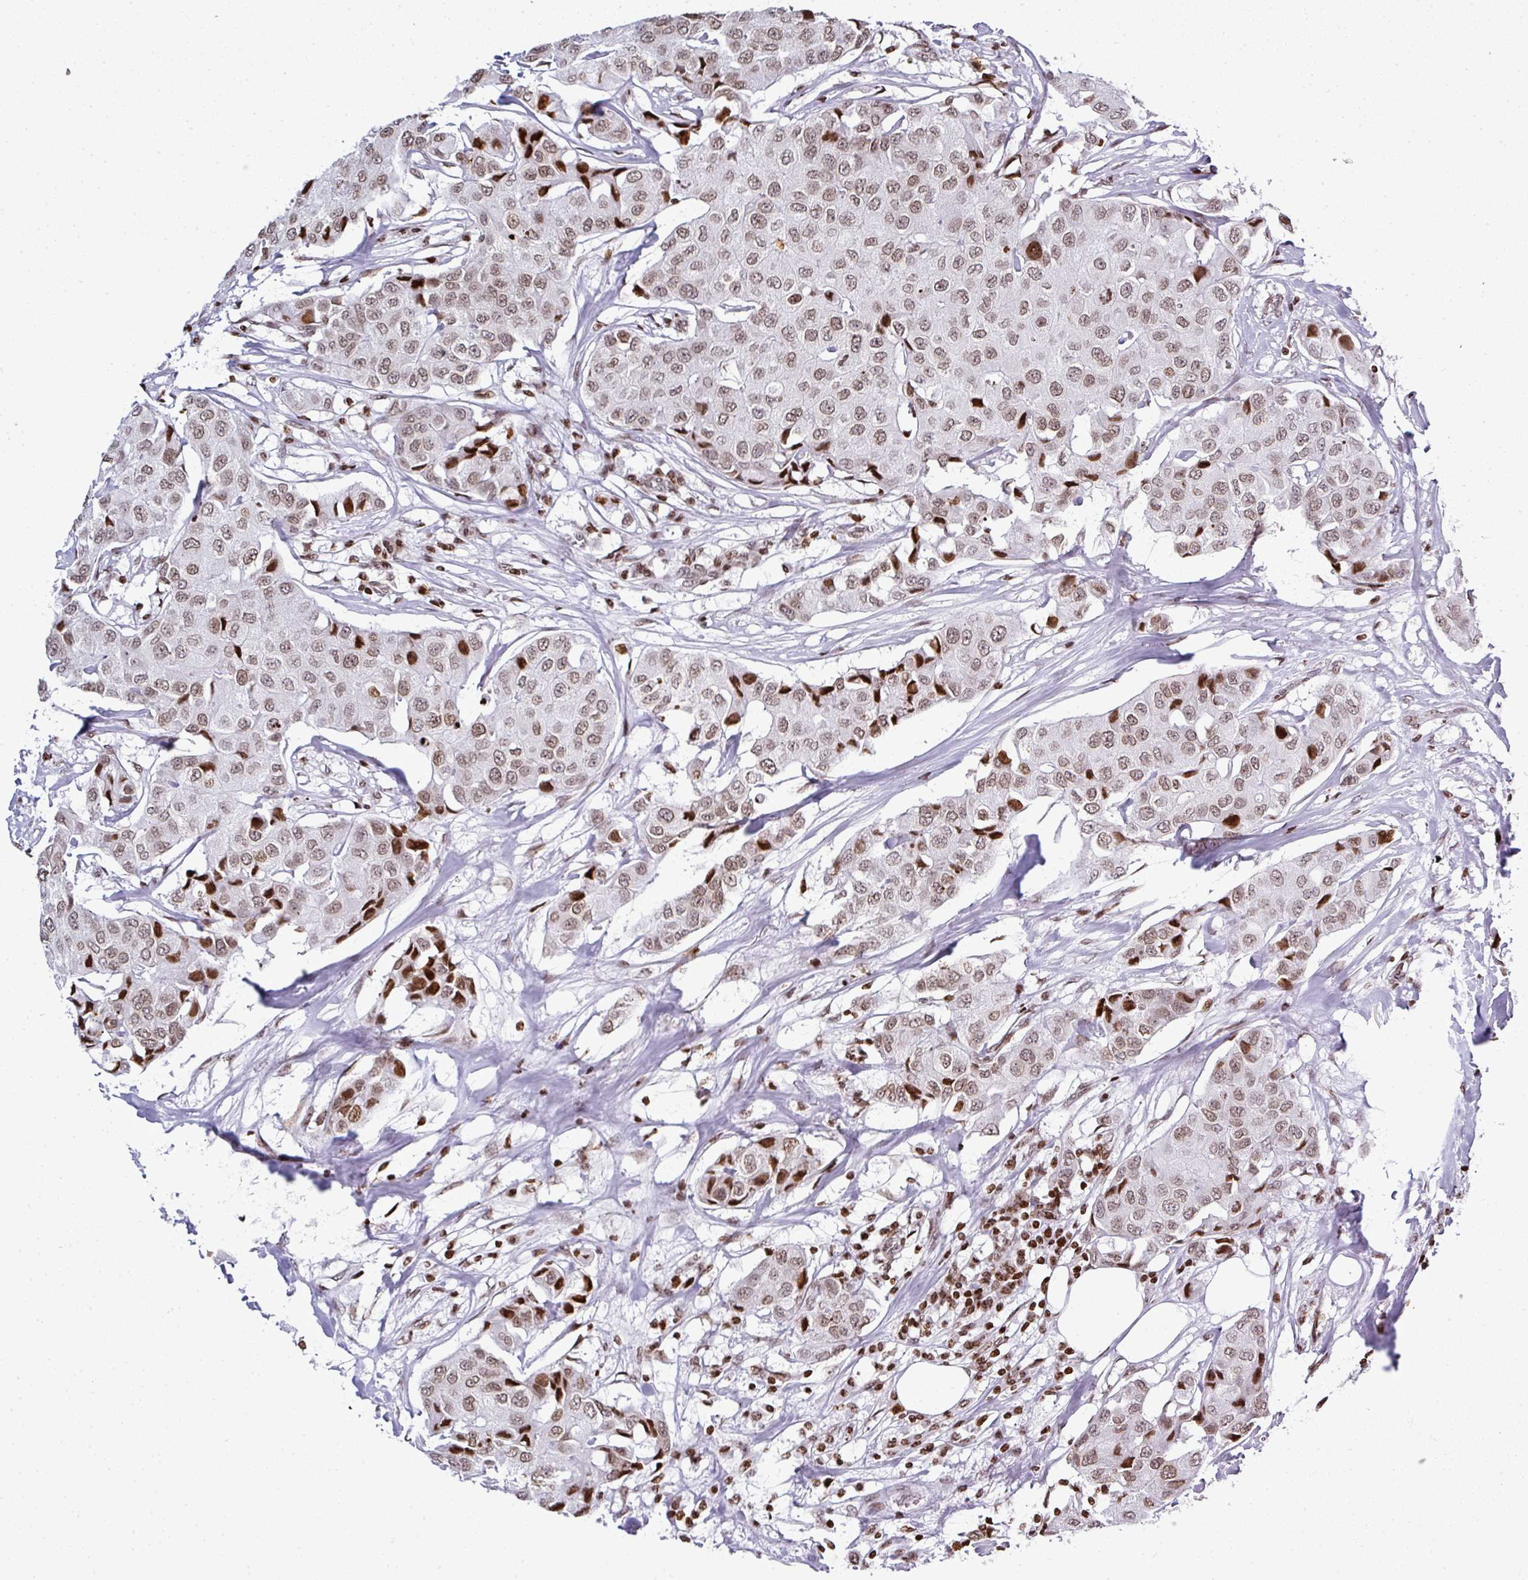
{"staining": {"intensity": "weak", "quantity": ">75%", "location": "nuclear"}, "tissue": "breast cancer", "cell_type": "Tumor cells", "image_type": "cancer", "snomed": [{"axis": "morphology", "description": "Duct carcinoma"}, {"axis": "topography", "description": "Breast"}], "caption": "The photomicrograph shows a brown stain indicating the presence of a protein in the nuclear of tumor cells in breast cancer (intraductal carcinoma). (brown staining indicates protein expression, while blue staining denotes nuclei).", "gene": "RASL11A", "patient": {"sex": "female", "age": 80}}